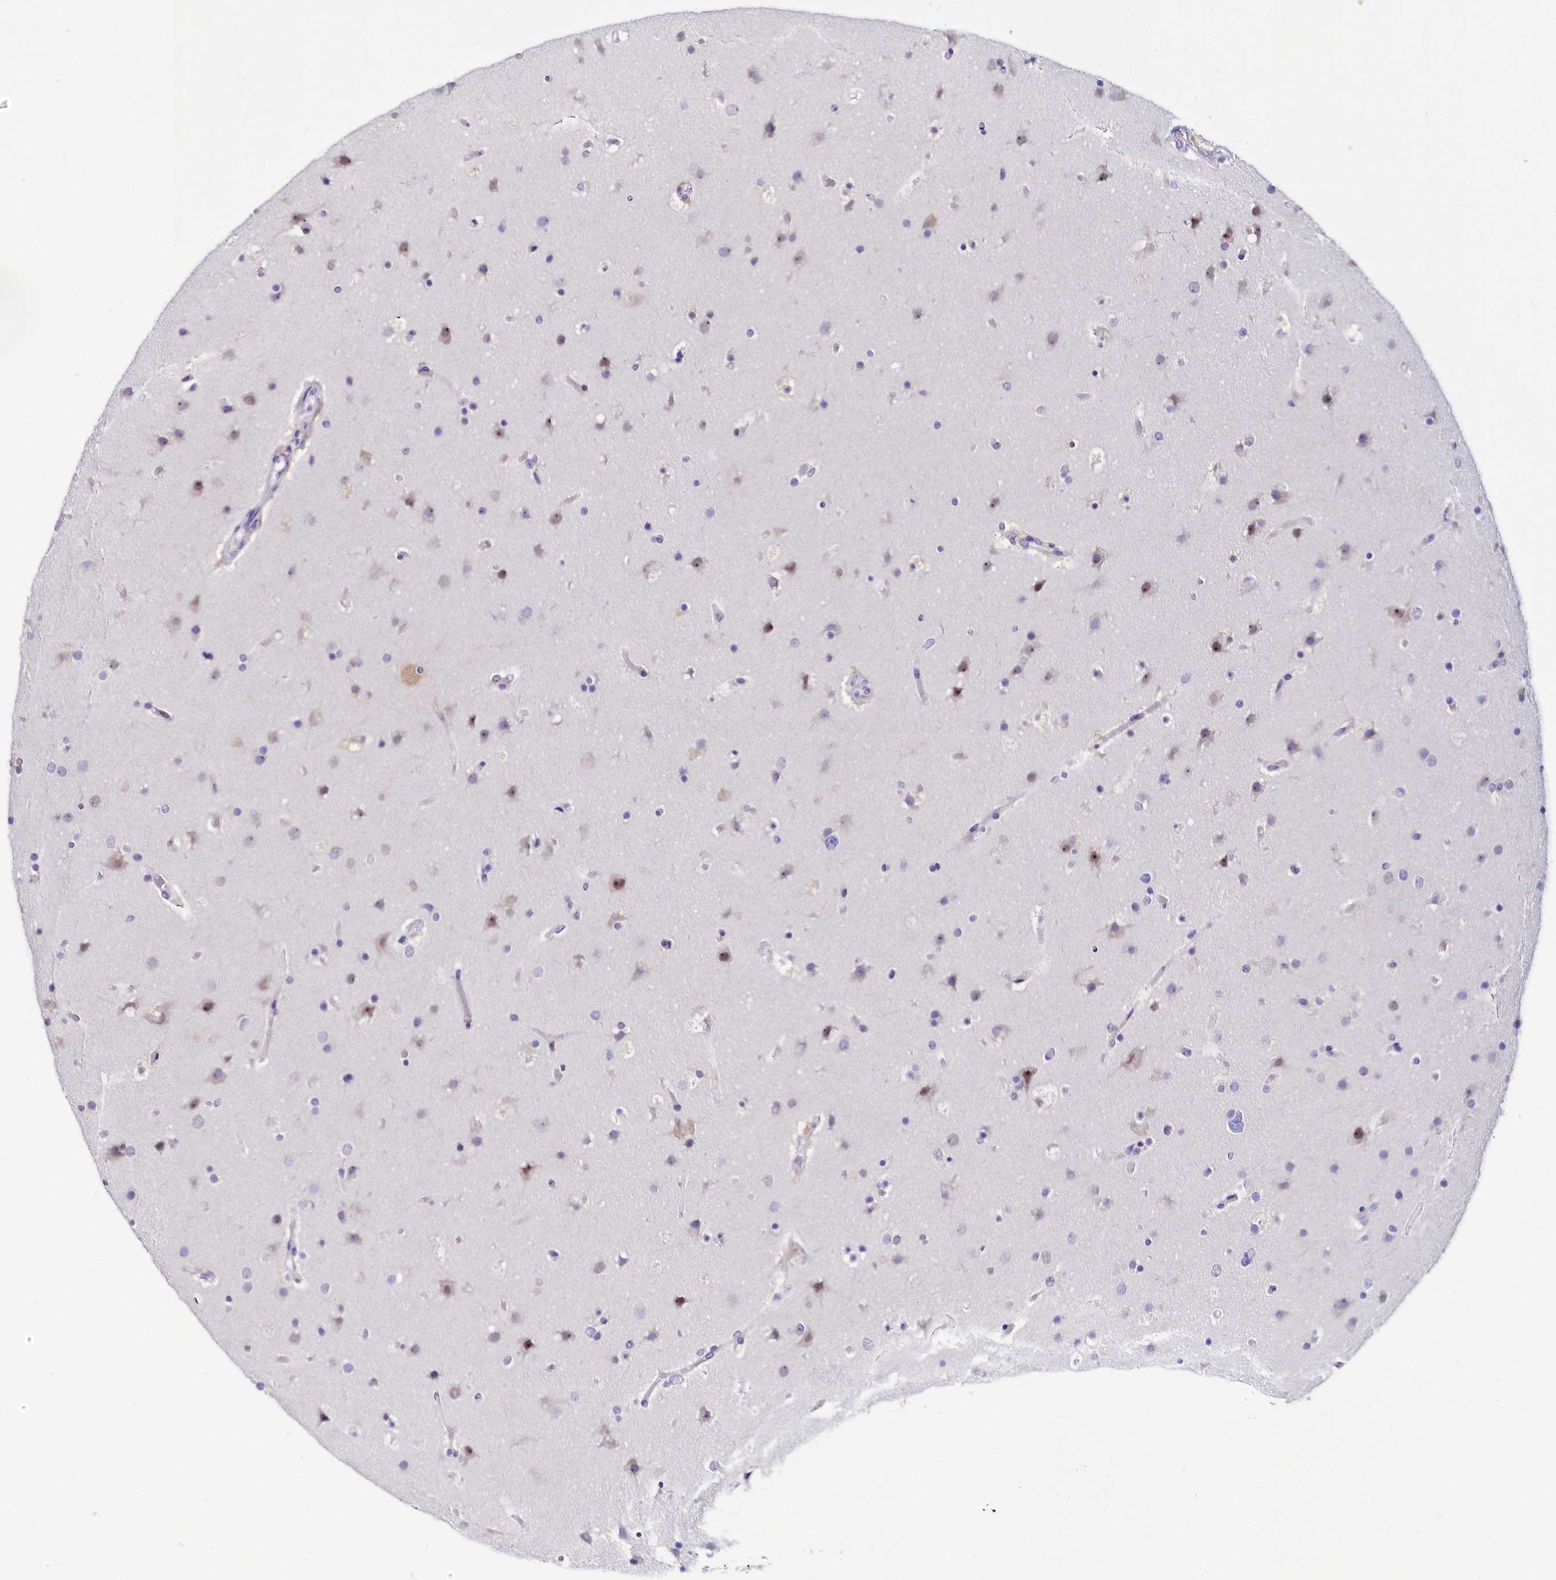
{"staining": {"intensity": "negative", "quantity": "none", "location": "none"}, "tissue": "glioma", "cell_type": "Tumor cells", "image_type": "cancer", "snomed": [{"axis": "morphology", "description": "Glioma, malignant, High grade"}, {"axis": "topography", "description": "Cerebral cortex"}], "caption": "Micrograph shows no protein positivity in tumor cells of glioma tissue.", "gene": "TCOF1", "patient": {"sex": "female", "age": 36}}